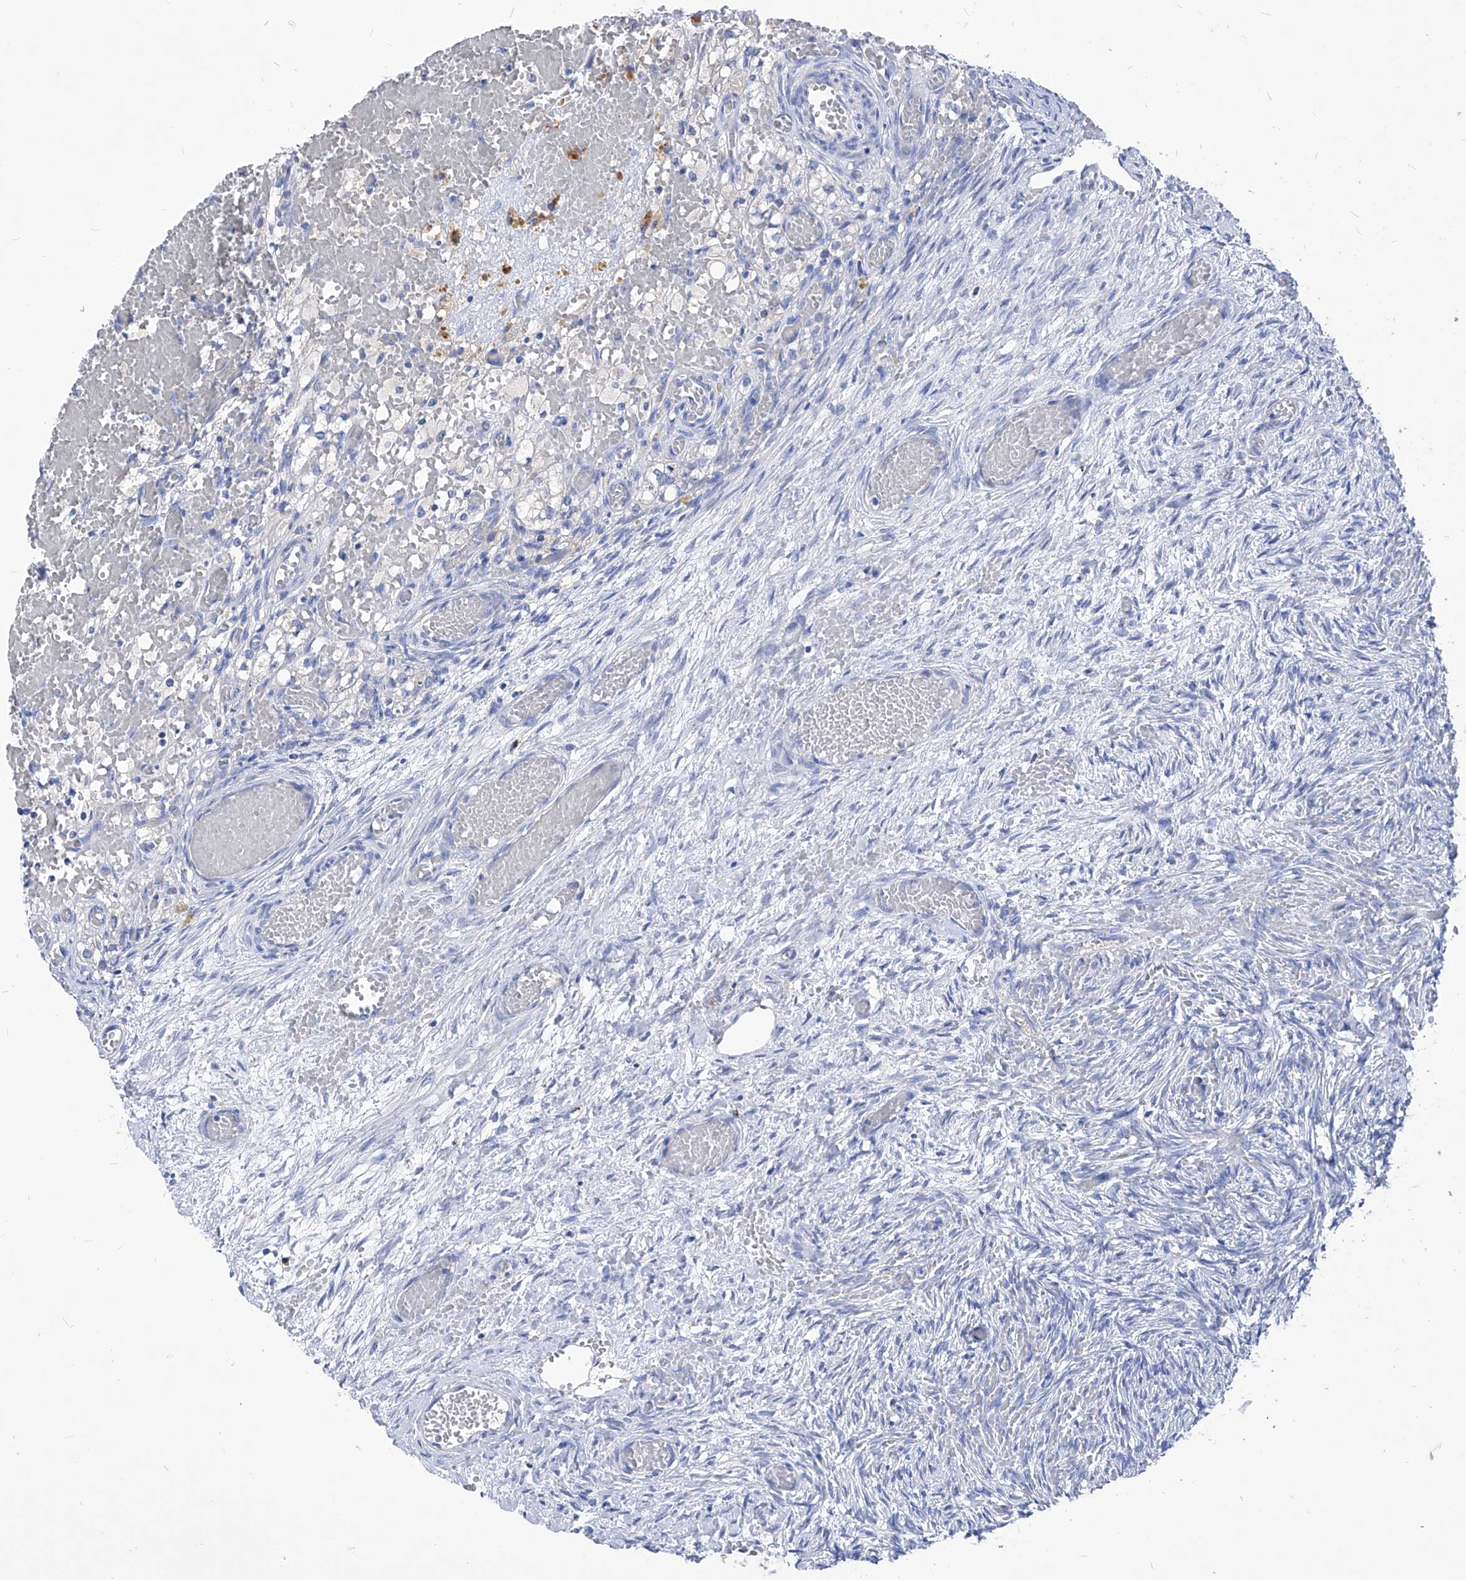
{"staining": {"intensity": "negative", "quantity": "none", "location": "none"}, "tissue": "ovary", "cell_type": "Ovarian stroma cells", "image_type": "normal", "snomed": [{"axis": "morphology", "description": "Adenocarcinoma, NOS"}, {"axis": "topography", "description": "Endometrium"}], "caption": "This image is of unremarkable ovary stained with immunohistochemistry to label a protein in brown with the nuclei are counter-stained blue. There is no expression in ovarian stroma cells. (Stains: DAB (3,3'-diaminobenzidine) immunohistochemistry (IHC) with hematoxylin counter stain, Microscopy: brightfield microscopy at high magnification).", "gene": "XPNPEP1", "patient": {"sex": "female", "age": 32}}